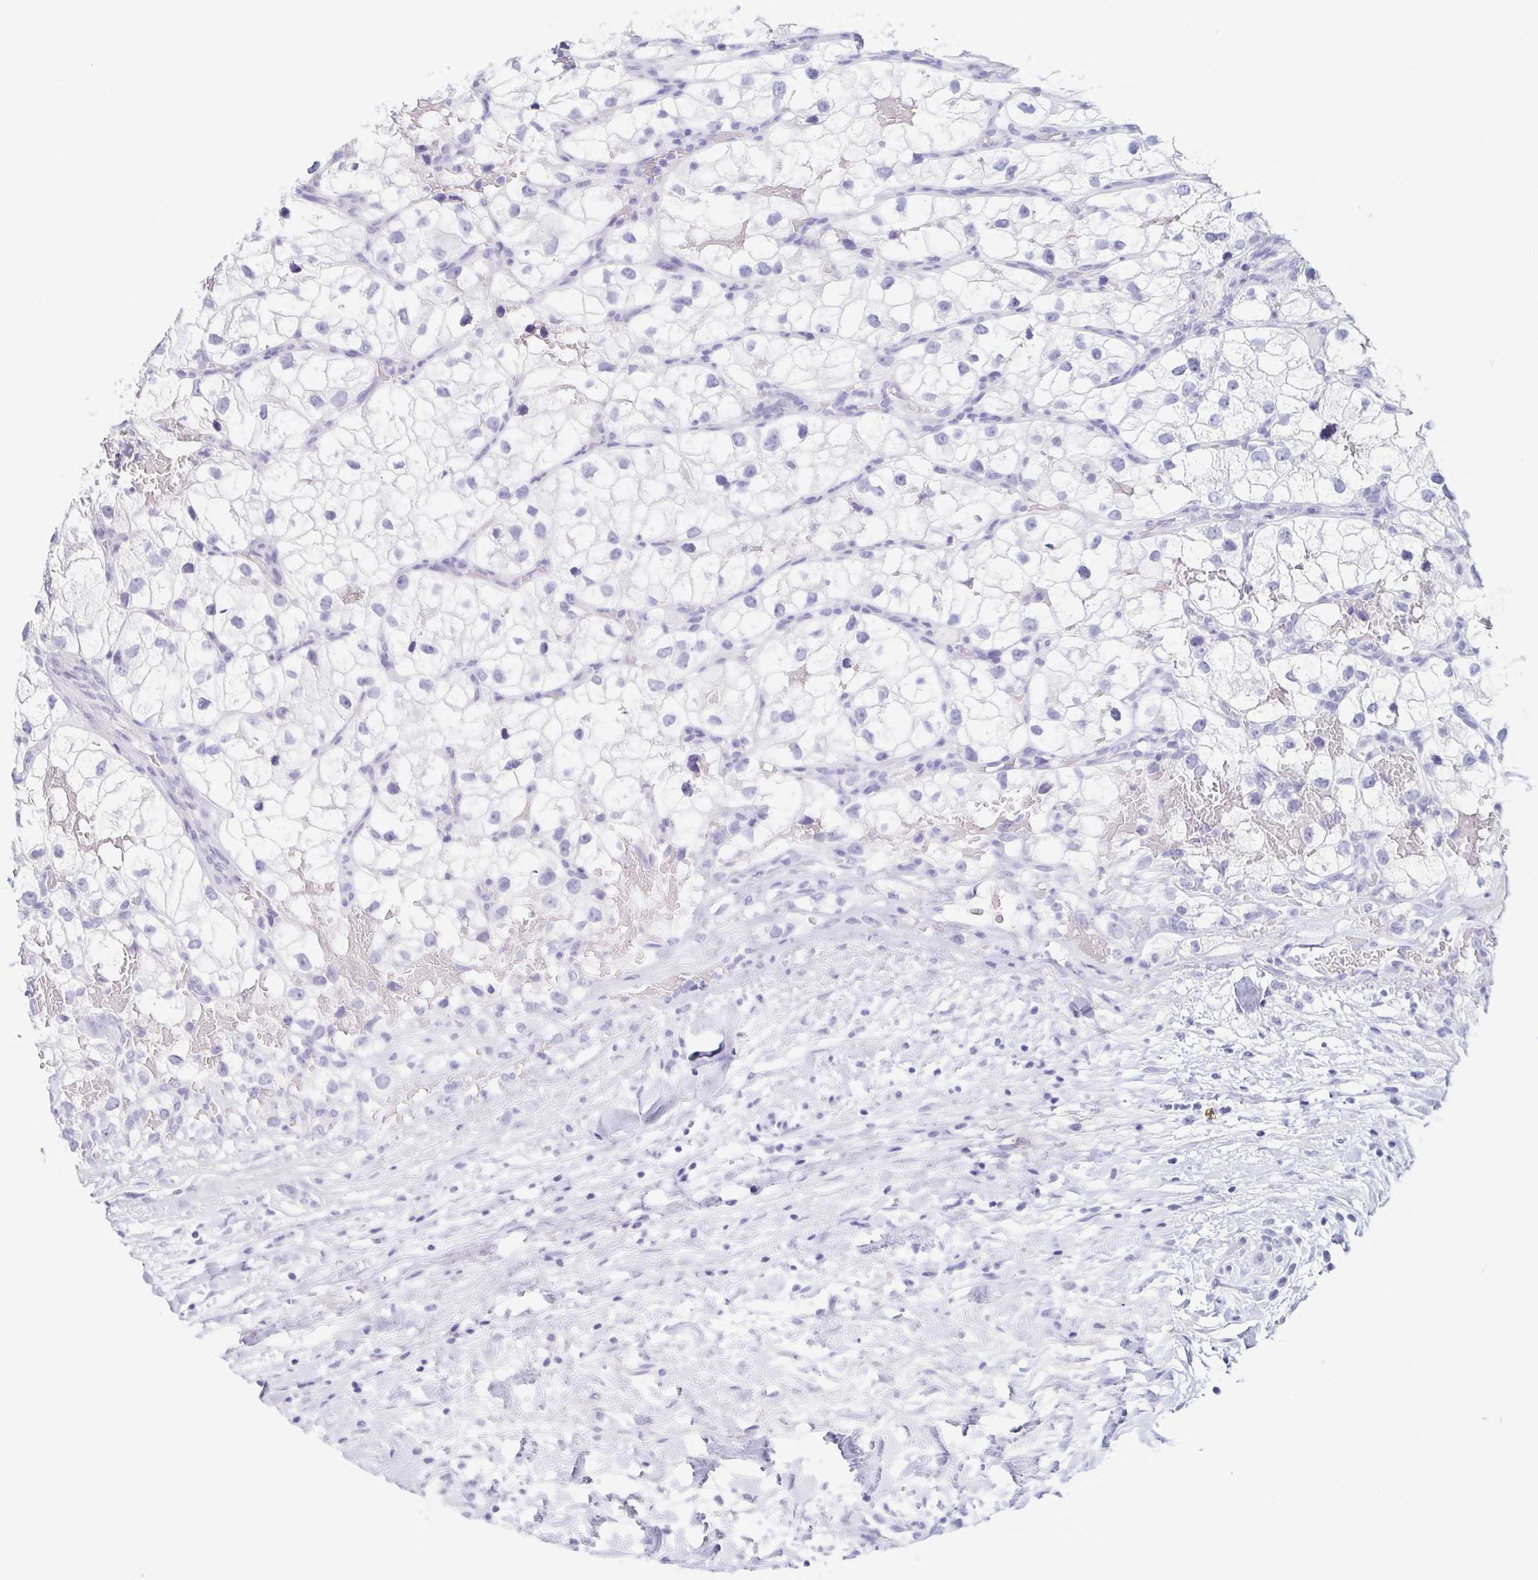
{"staining": {"intensity": "negative", "quantity": "none", "location": "none"}, "tissue": "renal cancer", "cell_type": "Tumor cells", "image_type": "cancer", "snomed": [{"axis": "morphology", "description": "Adenocarcinoma, NOS"}, {"axis": "topography", "description": "Kidney"}], "caption": "This is an immunohistochemistry photomicrograph of renal cancer. There is no staining in tumor cells.", "gene": "ZG16B", "patient": {"sex": "male", "age": 59}}